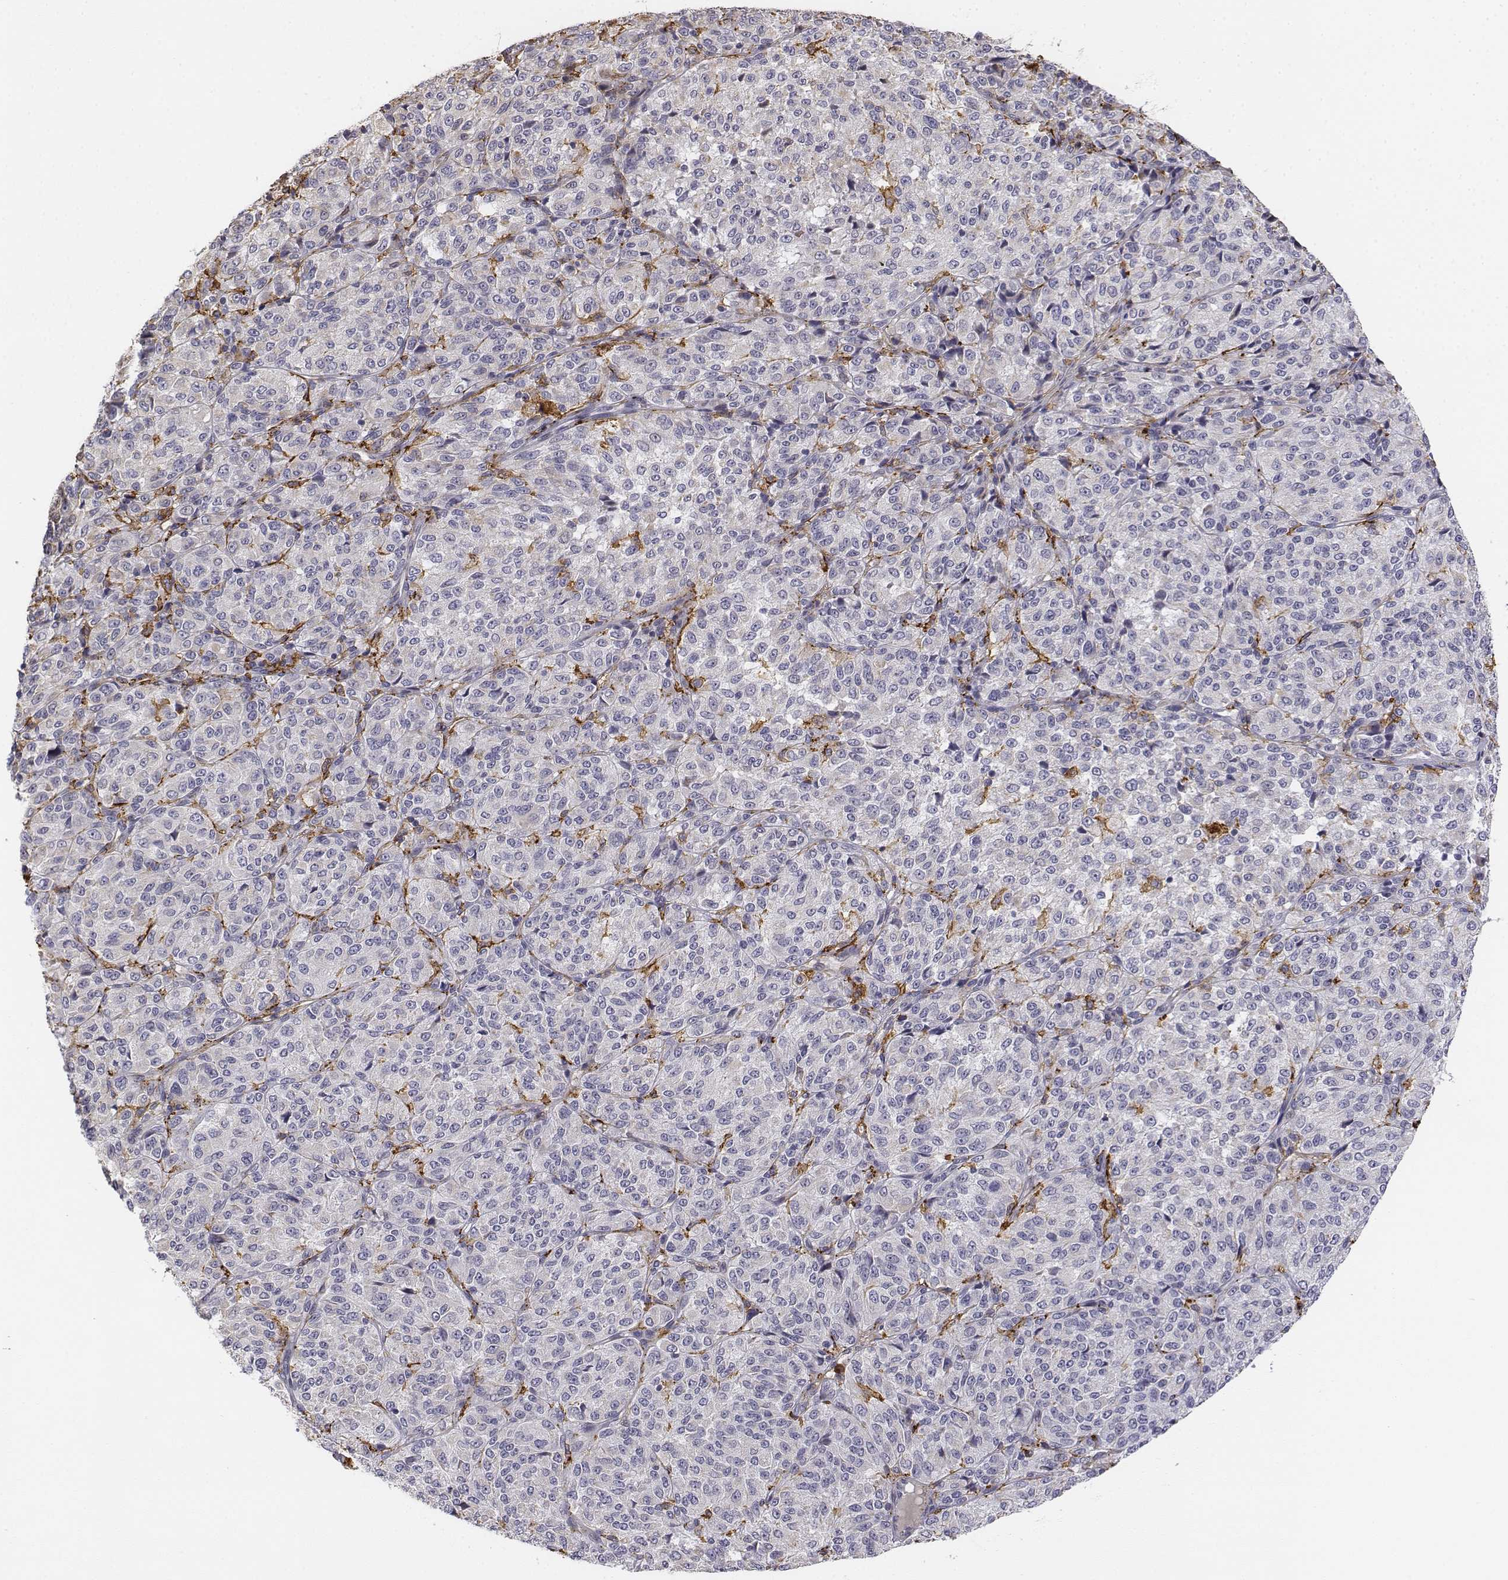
{"staining": {"intensity": "negative", "quantity": "none", "location": "none"}, "tissue": "melanoma", "cell_type": "Tumor cells", "image_type": "cancer", "snomed": [{"axis": "morphology", "description": "Malignant melanoma, Metastatic site"}, {"axis": "topography", "description": "Brain"}], "caption": "Immunohistochemistry of human malignant melanoma (metastatic site) displays no positivity in tumor cells. (Stains: DAB (3,3'-diaminobenzidine) immunohistochemistry with hematoxylin counter stain, Microscopy: brightfield microscopy at high magnification).", "gene": "CD14", "patient": {"sex": "female", "age": 56}}